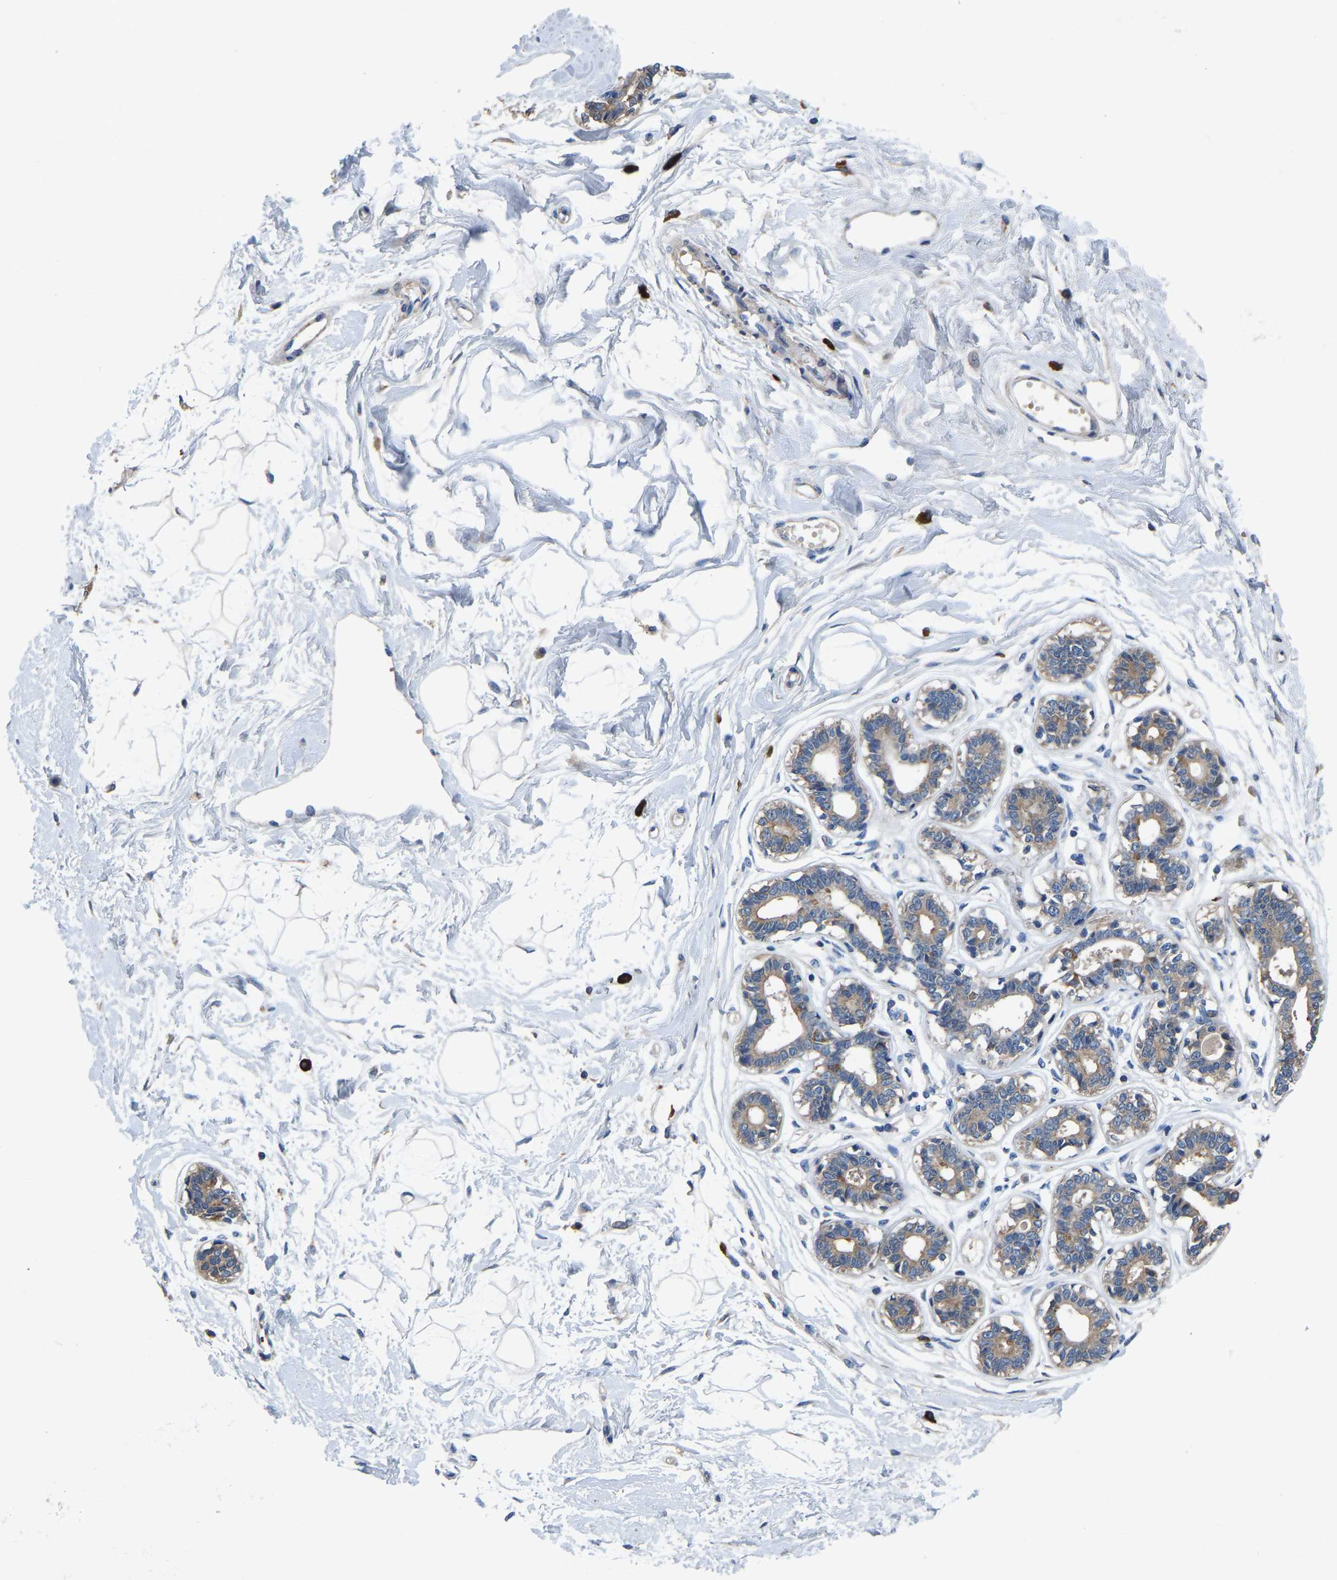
{"staining": {"intensity": "negative", "quantity": "none", "location": "none"}, "tissue": "breast", "cell_type": "Adipocytes", "image_type": "normal", "snomed": [{"axis": "morphology", "description": "Normal tissue, NOS"}, {"axis": "topography", "description": "Breast"}], "caption": "Immunohistochemistry image of unremarkable breast stained for a protein (brown), which exhibits no positivity in adipocytes.", "gene": "RAB27B", "patient": {"sex": "female", "age": 45}}